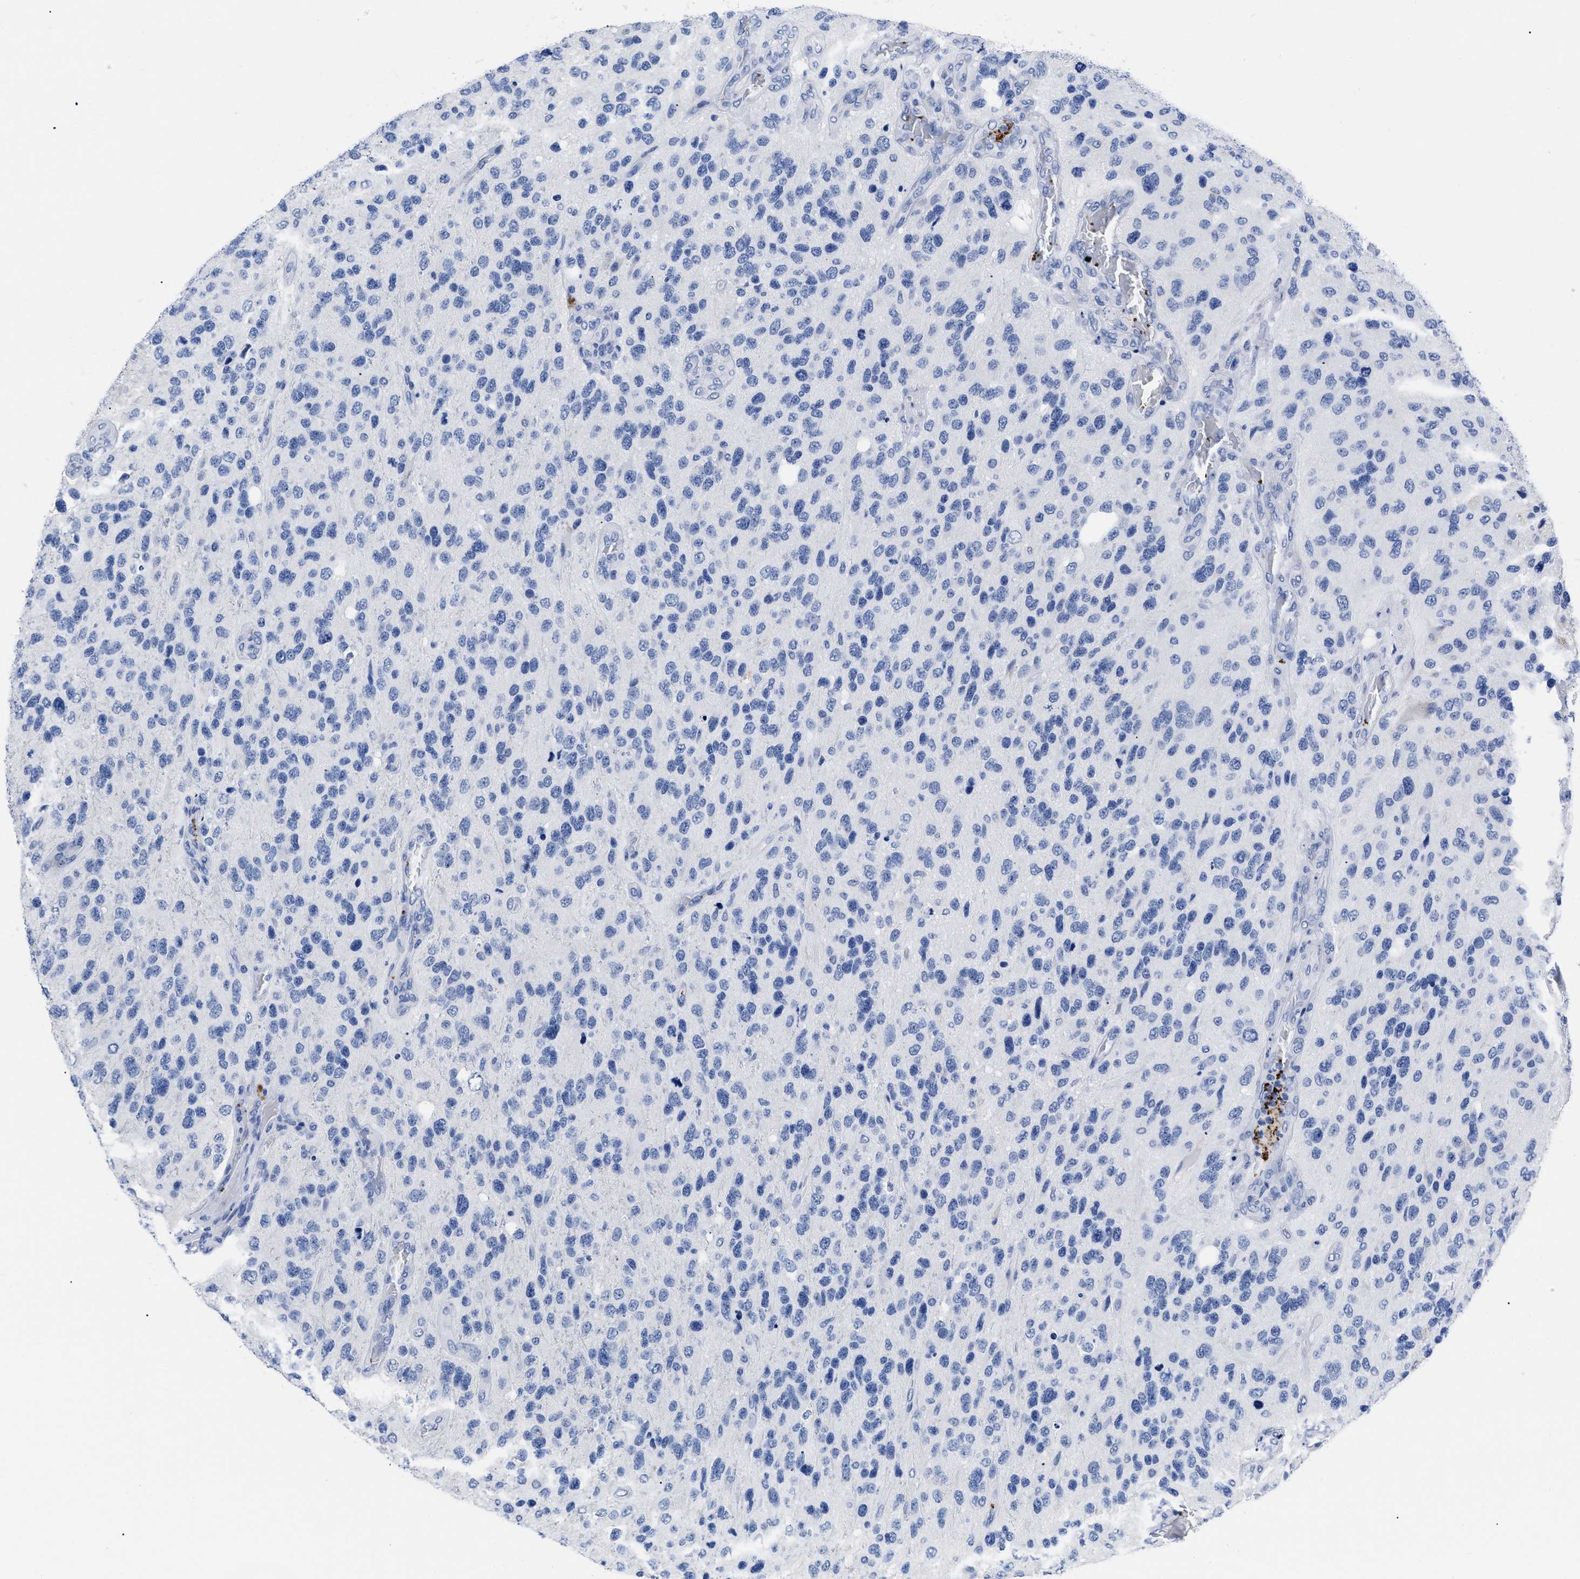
{"staining": {"intensity": "negative", "quantity": "none", "location": "none"}, "tissue": "glioma", "cell_type": "Tumor cells", "image_type": "cancer", "snomed": [{"axis": "morphology", "description": "Glioma, malignant, High grade"}, {"axis": "topography", "description": "Brain"}], "caption": "This is an immunohistochemistry (IHC) photomicrograph of human malignant high-grade glioma. There is no expression in tumor cells.", "gene": "TREML1", "patient": {"sex": "female", "age": 58}}